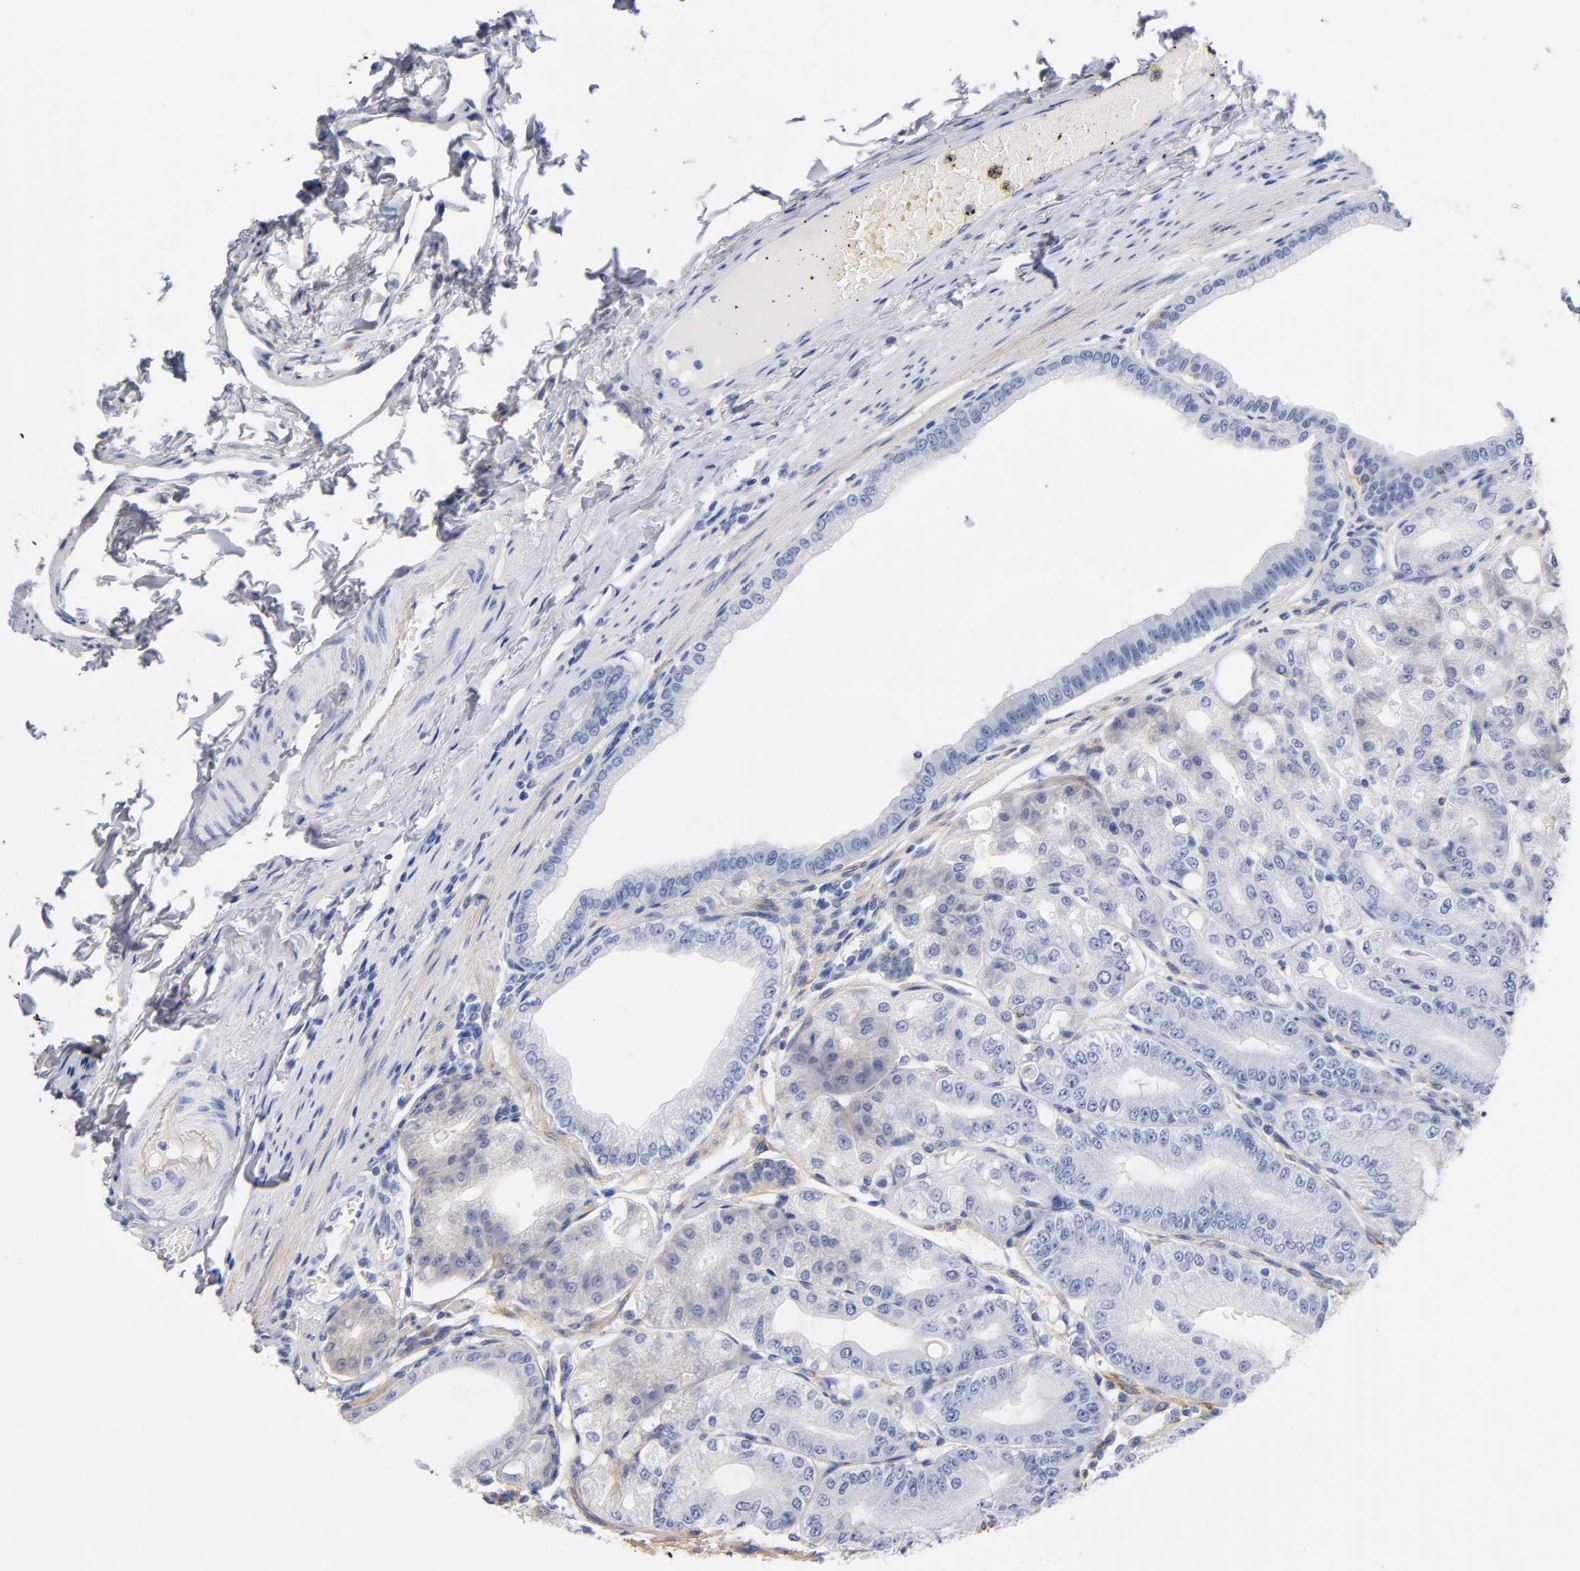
{"staining": {"intensity": "negative", "quantity": "none", "location": "none"}, "tissue": "stomach", "cell_type": "Glandular cells", "image_type": "normal", "snomed": [{"axis": "morphology", "description": "Normal tissue, NOS"}, {"axis": "topography", "description": "Stomach, lower"}], "caption": "DAB (3,3'-diaminobenzidine) immunohistochemical staining of benign human stomach exhibits no significant positivity in glandular cells.", "gene": "LAMB1", "patient": {"sex": "male", "age": 71}}